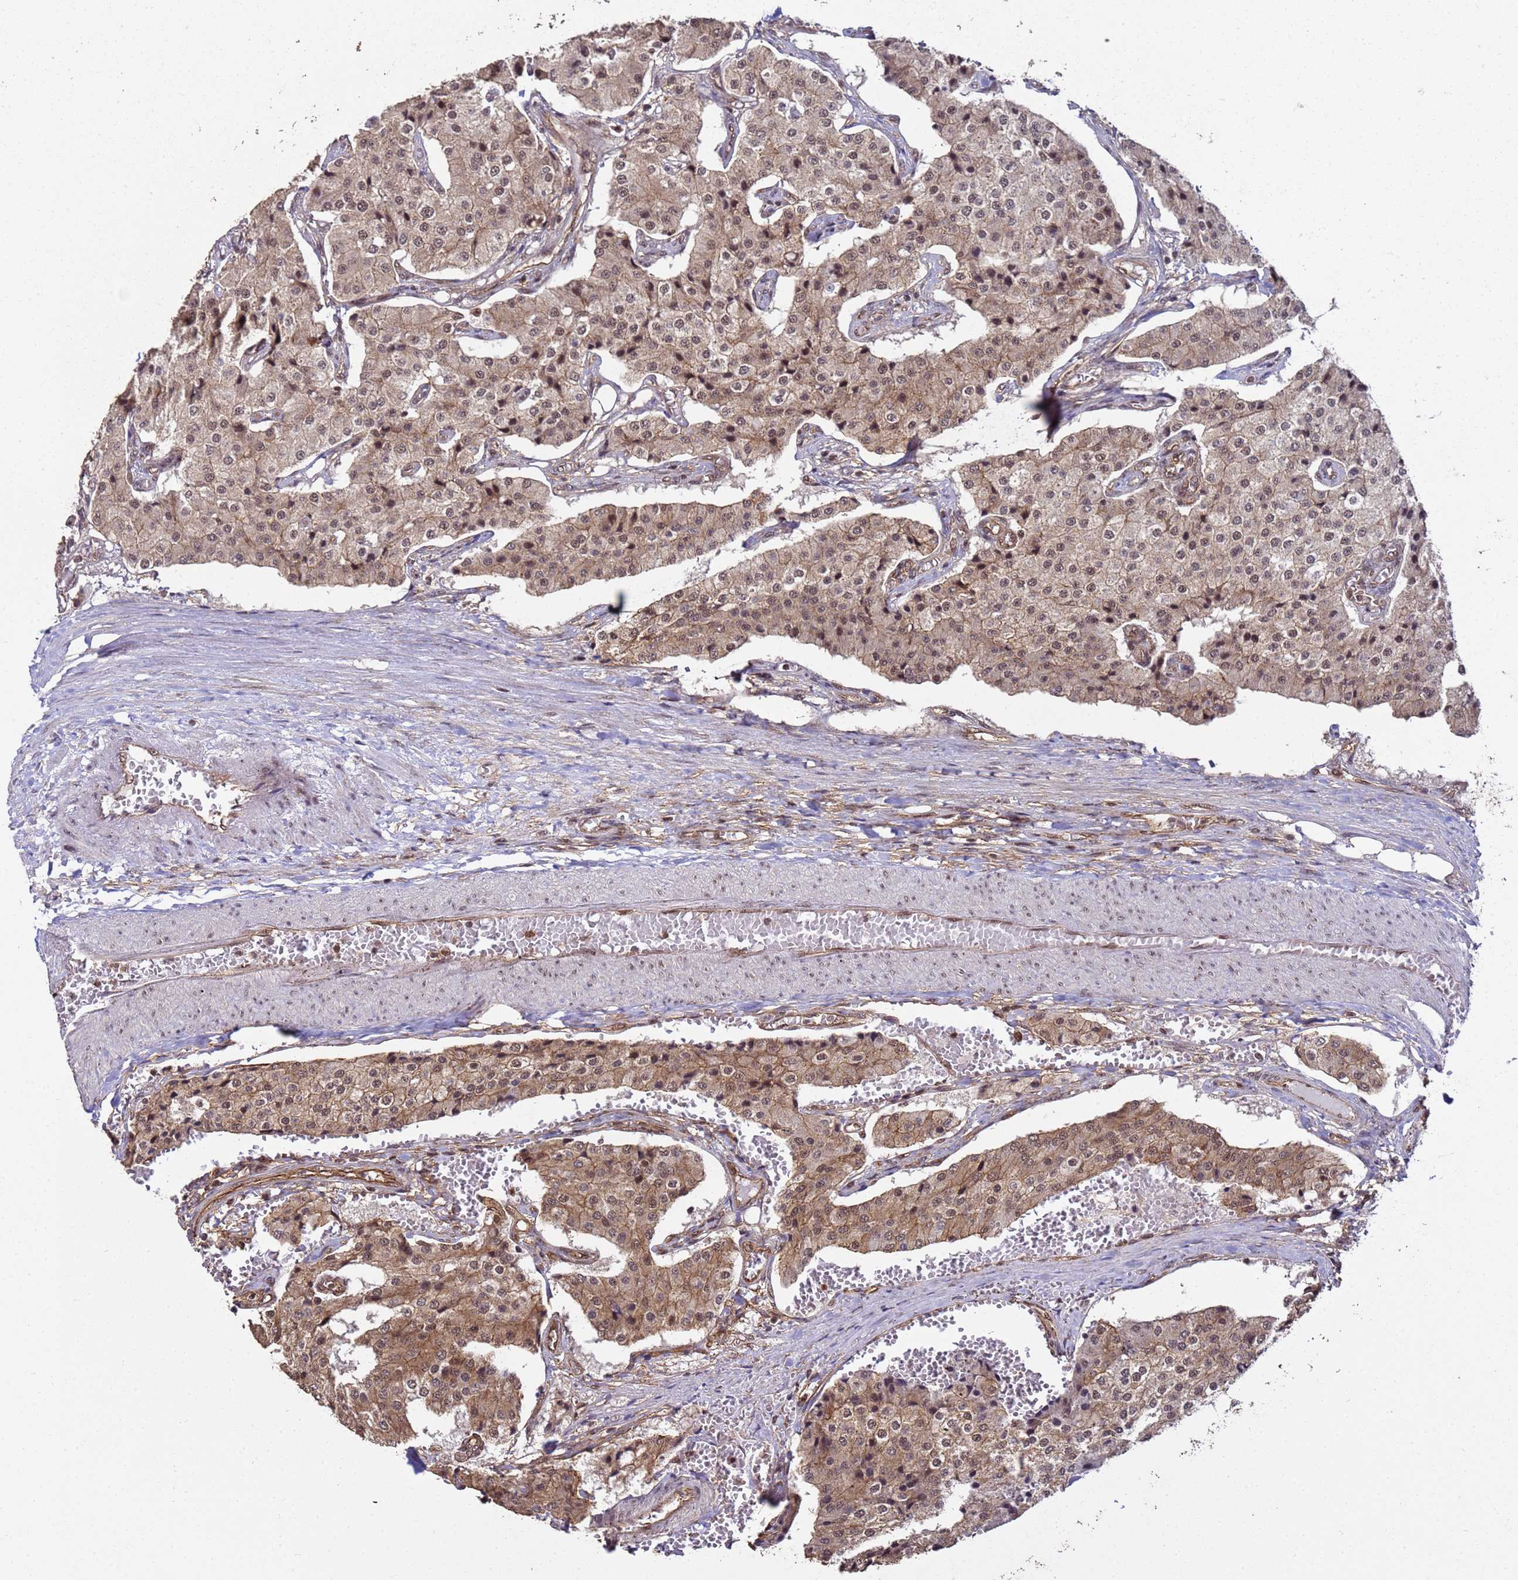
{"staining": {"intensity": "moderate", "quantity": "25%-75%", "location": "cytoplasmic/membranous,nuclear"}, "tissue": "carcinoid", "cell_type": "Tumor cells", "image_type": "cancer", "snomed": [{"axis": "morphology", "description": "Carcinoid, malignant, NOS"}, {"axis": "topography", "description": "Colon"}], "caption": "Moderate cytoplasmic/membranous and nuclear protein positivity is present in about 25%-75% of tumor cells in carcinoid (malignant).", "gene": "SYF2", "patient": {"sex": "female", "age": 52}}